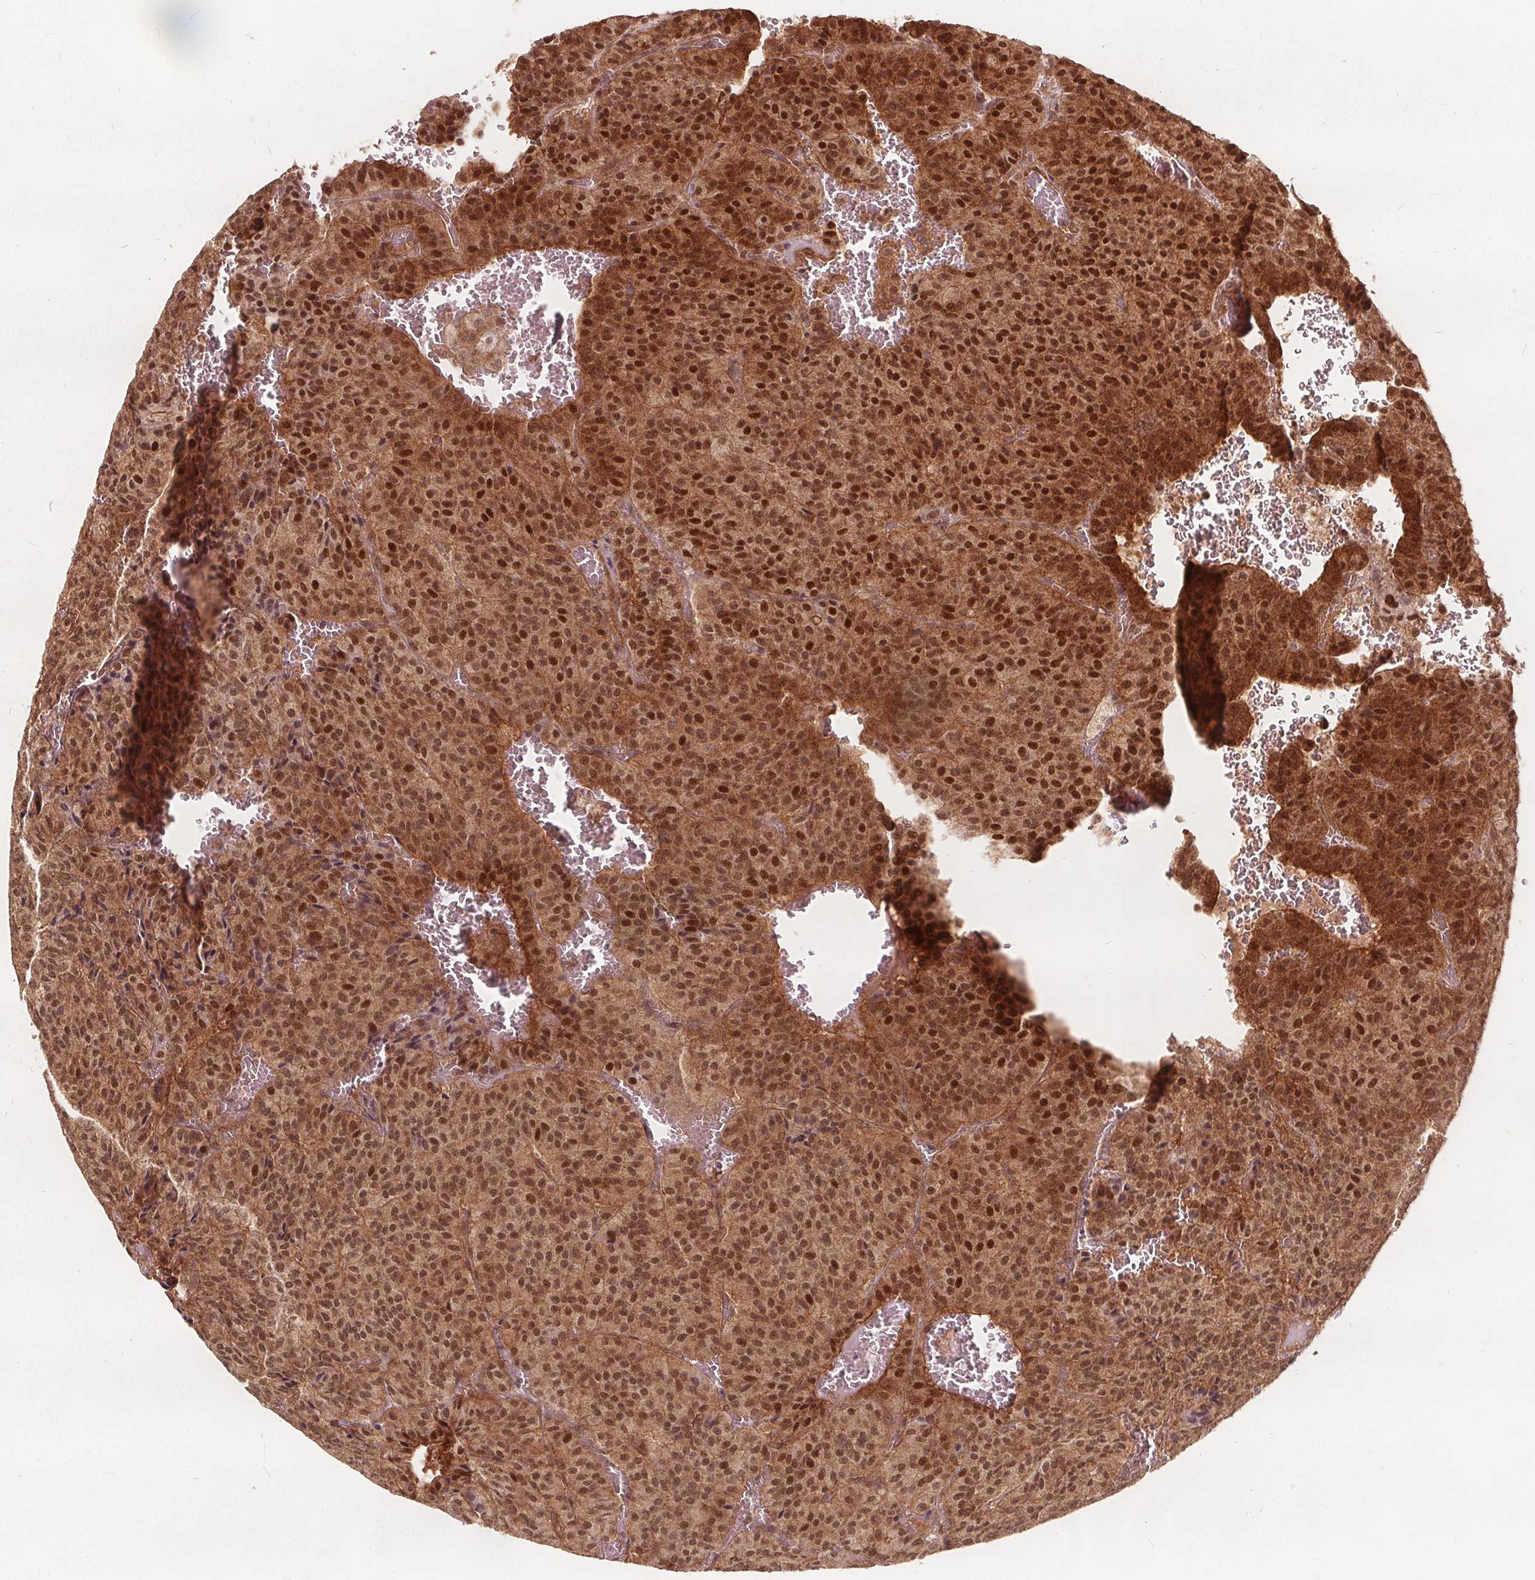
{"staining": {"intensity": "moderate", "quantity": ">75%", "location": "cytoplasmic/membranous,nuclear"}, "tissue": "carcinoid", "cell_type": "Tumor cells", "image_type": "cancer", "snomed": [{"axis": "morphology", "description": "Carcinoid, malignant, NOS"}, {"axis": "topography", "description": "Lung"}], "caption": "Brown immunohistochemical staining in human malignant carcinoid reveals moderate cytoplasmic/membranous and nuclear expression in approximately >75% of tumor cells.", "gene": "PPP1CB", "patient": {"sex": "male", "age": 70}}